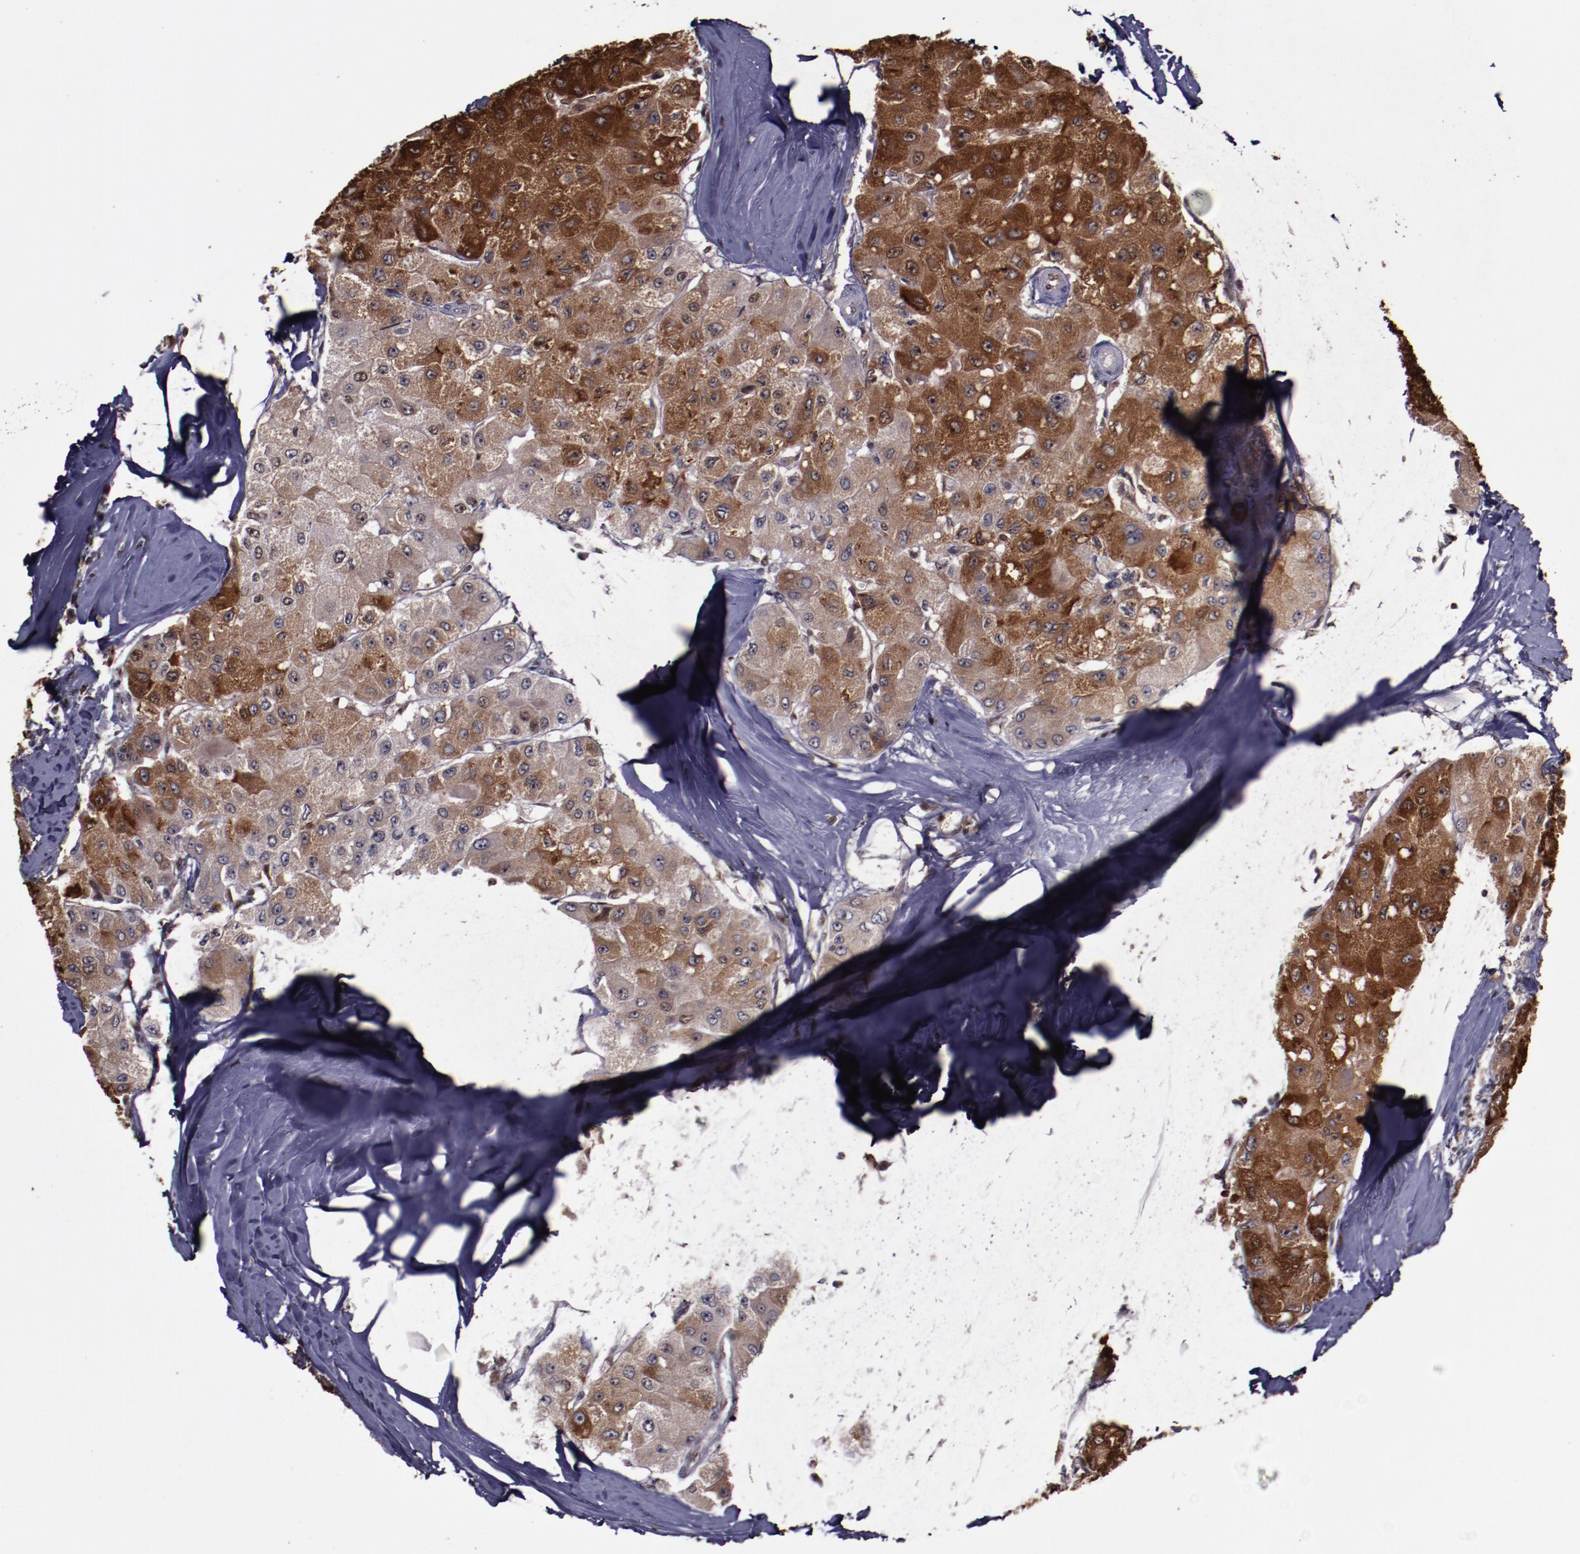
{"staining": {"intensity": "strong", "quantity": ">75%", "location": "cytoplasmic/membranous"}, "tissue": "liver cancer", "cell_type": "Tumor cells", "image_type": "cancer", "snomed": [{"axis": "morphology", "description": "Carcinoma, Hepatocellular, NOS"}, {"axis": "topography", "description": "Liver"}], "caption": "High-magnification brightfield microscopy of liver cancer (hepatocellular carcinoma) stained with DAB (brown) and counterstained with hematoxylin (blue). tumor cells exhibit strong cytoplasmic/membranous positivity is appreciated in about>75% of cells.", "gene": "CHEK2", "patient": {"sex": "male", "age": 80}}